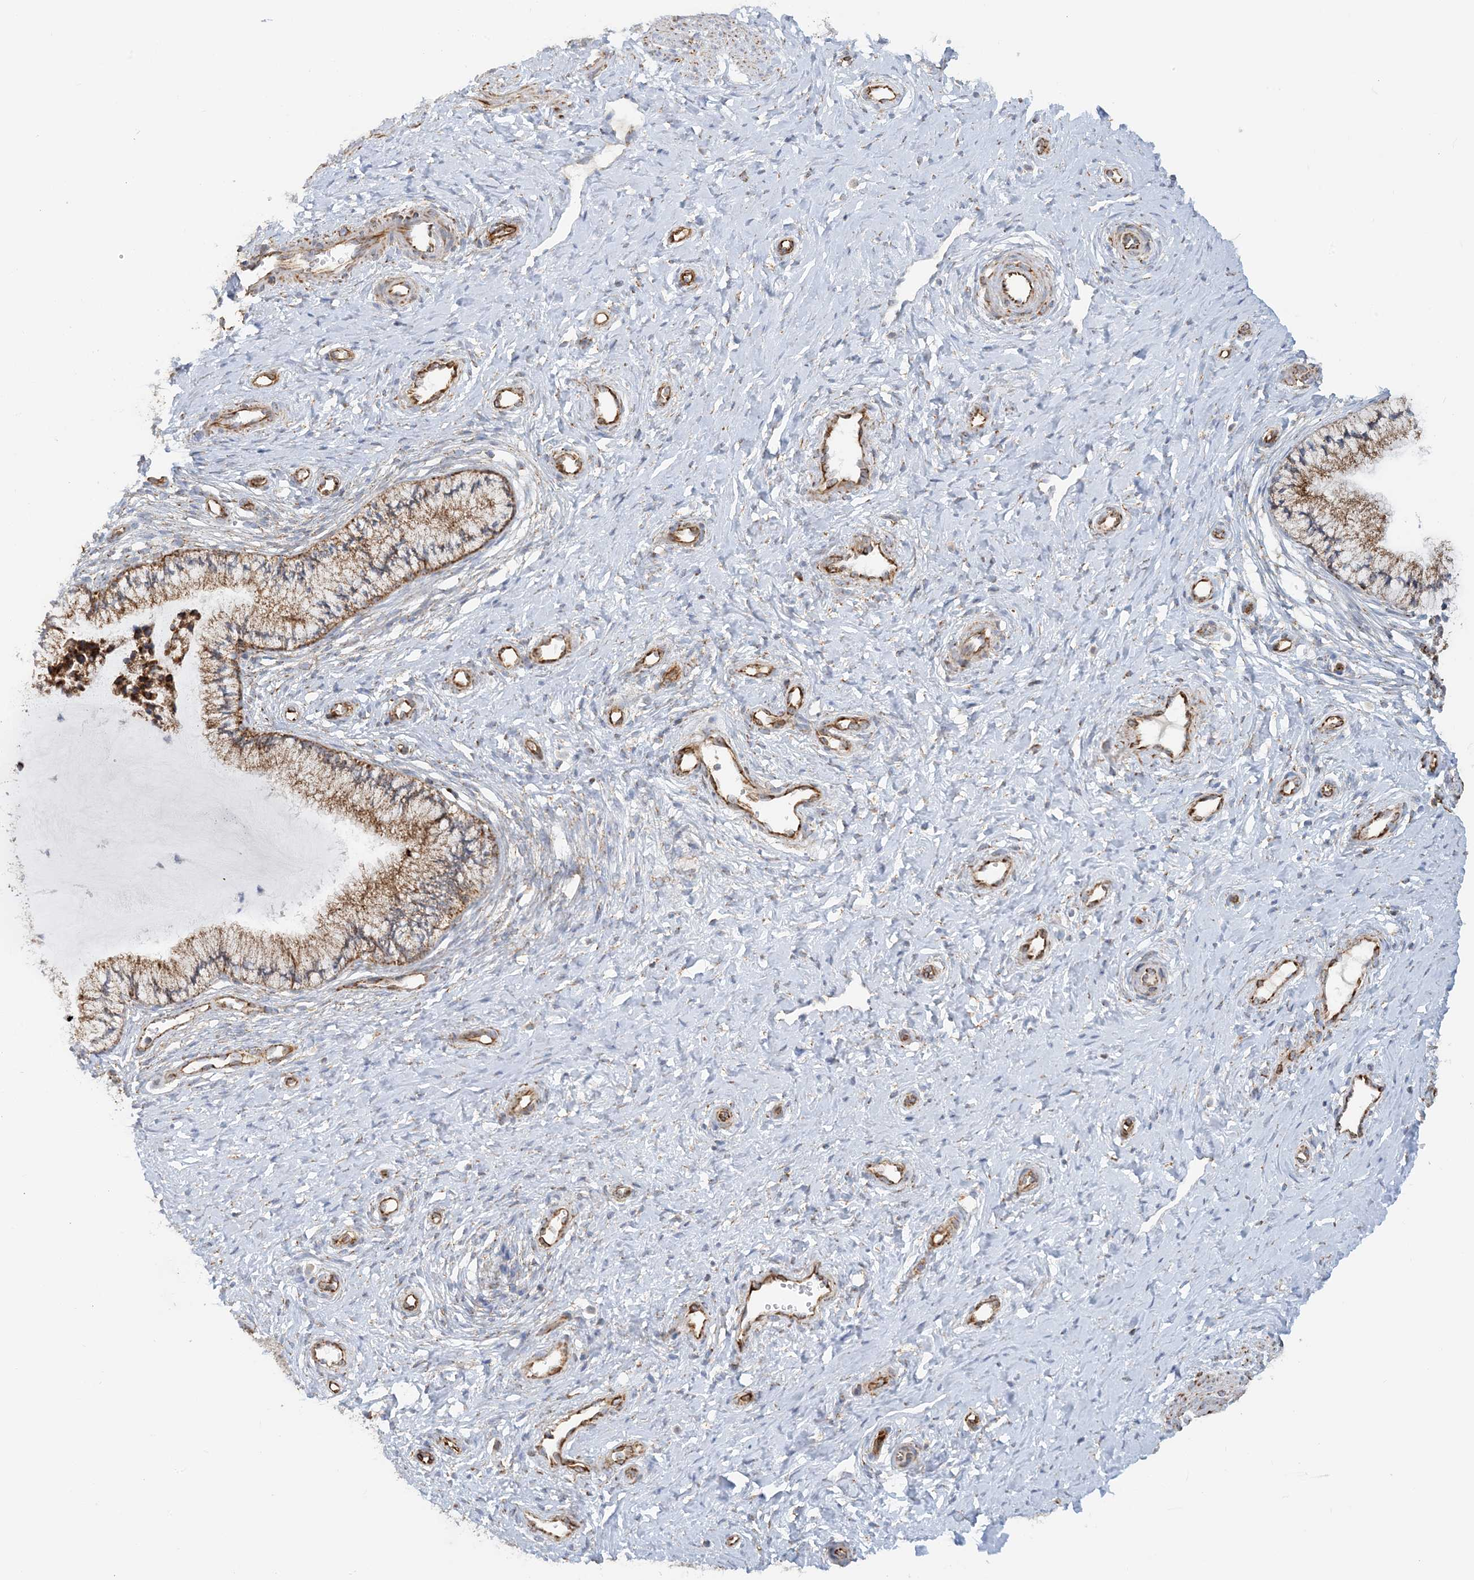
{"staining": {"intensity": "moderate", "quantity": ">75%", "location": "cytoplasmic/membranous"}, "tissue": "cervix", "cell_type": "Glandular cells", "image_type": "normal", "snomed": [{"axis": "morphology", "description": "Normal tissue, NOS"}, {"axis": "topography", "description": "Cervix"}], "caption": "Unremarkable cervix shows moderate cytoplasmic/membranous staining in about >75% of glandular cells, visualized by immunohistochemistry.", "gene": "COA3", "patient": {"sex": "female", "age": 36}}